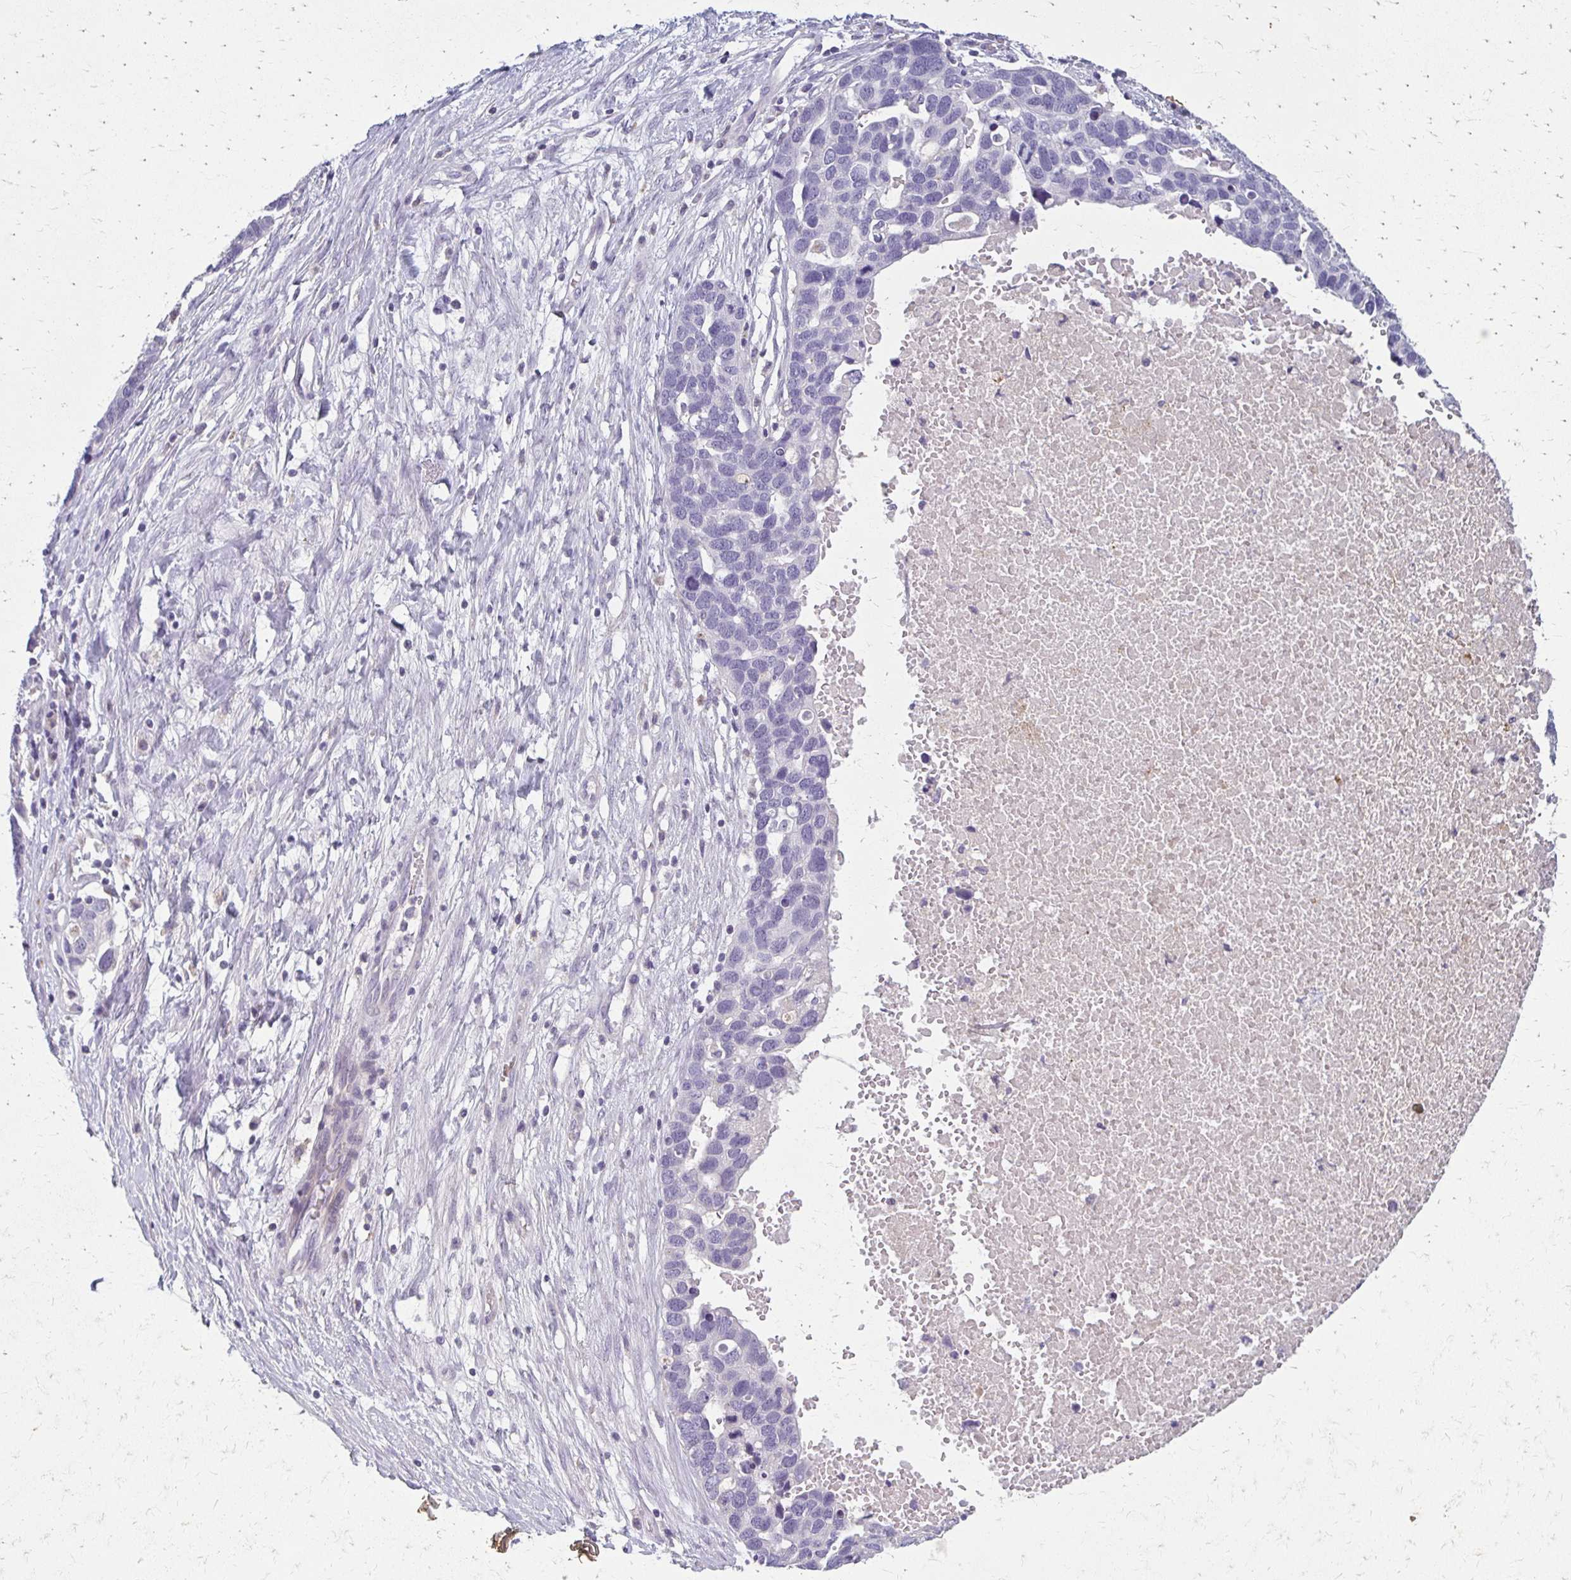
{"staining": {"intensity": "negative", "quantity": "none", "location": "none"}, "tissue": "ovarian cancer", "cell_type": "Tumor cells", "image_type": "cancer", "snomed": [{"axis": "morphology", "description": "Cystadenocarcinoma, serous, NOS"}, {"axis": "topography", "description": "Ovary"}], "caption": "High power microscopy micrograph of an immunohistochemistry (IHC) micrograph of ovarian serous cystadenocarcinoma, revealing no significant expression in tumor cells.", "gene": "BBS12", "patient": {"sex": "female", "age": 54}}